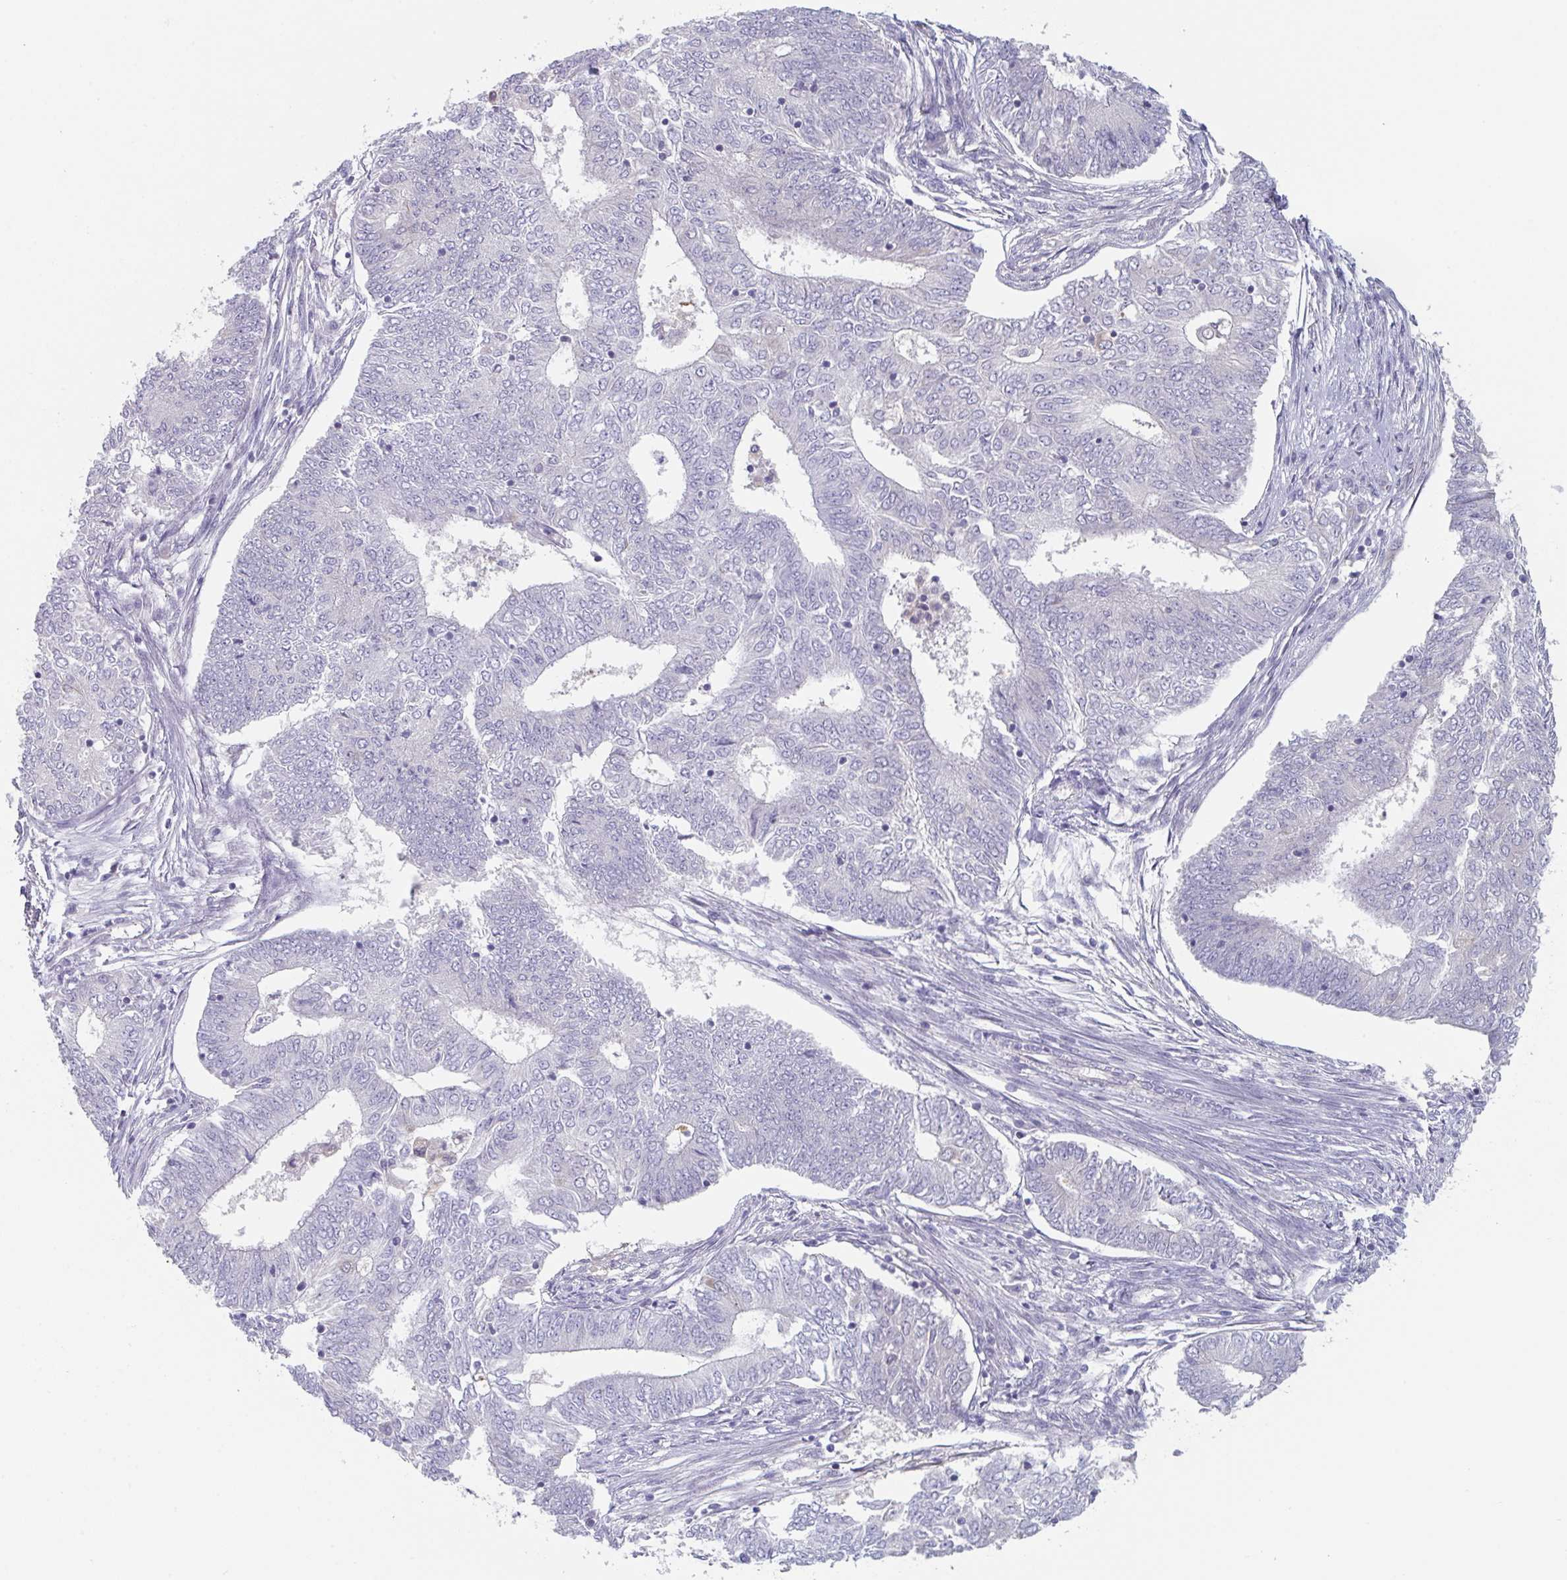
{"staining": {"intensity": "negative", "quantity": "none", "location": "none"}, "tissue": "endometrial cancer", "cell_type": "Tumor cells", "image_type": "cancer", "snomed": [{"axis": "morphology", "description": "Adenocarcinoma, NOS"}, {"axis": "topography", "description": "Endometrium"}], "caption": "Human adenocarcinoma (endometrial) stained for a protein using immunohistochemistry (IHC) shows no staining in tumor cells.", "gene": "PTPRD", "patient": {"sex": "female", "age": 62}}